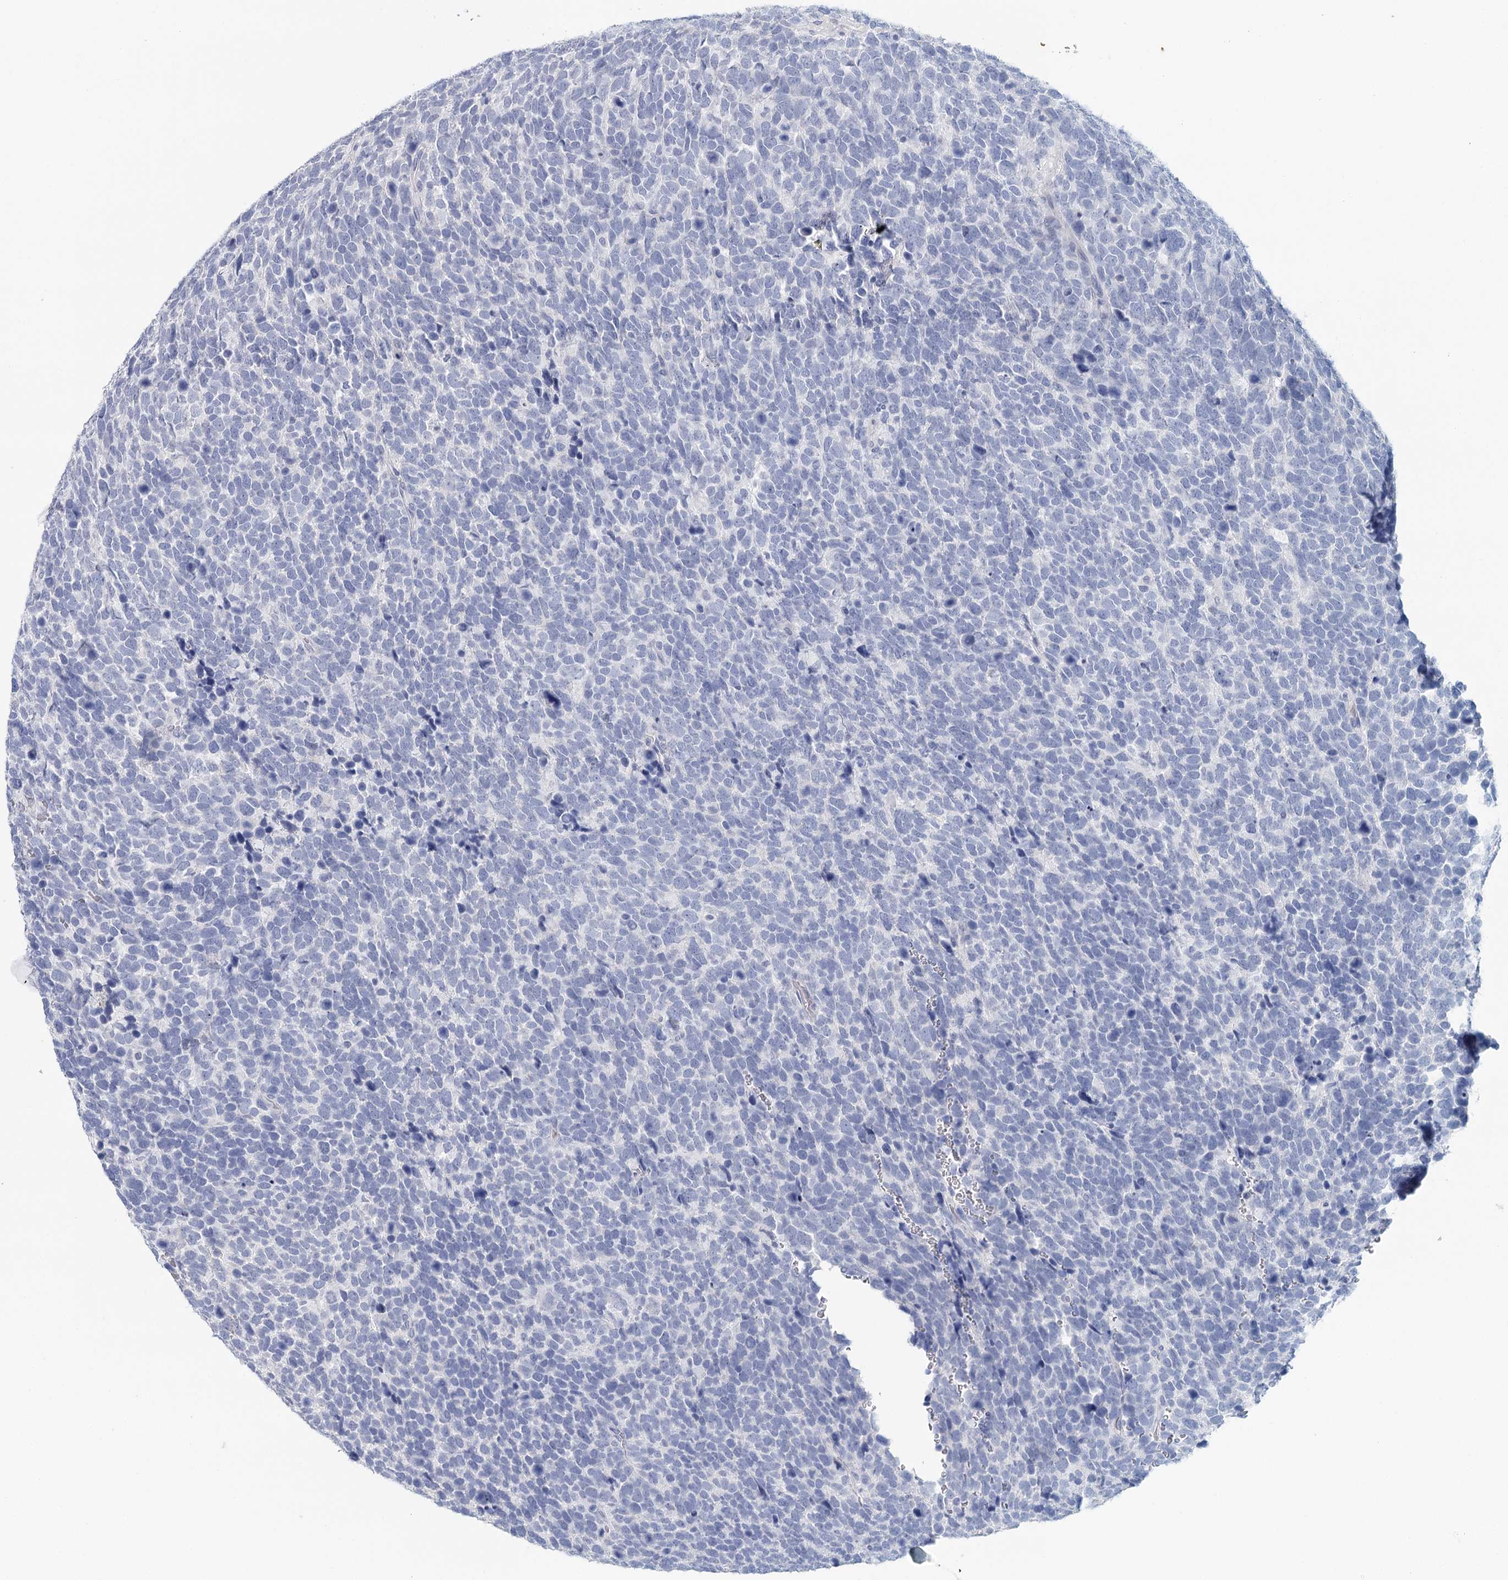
{"staining": {"intensity": "negative", "quantity": "none", "location": "none"}, "tissue": "urothelial cancer", "cell_type": "Tumor cells", "image_type": "cancer", "snomed": [{"axis": "morphology", "description": "Urothelial carcinoma, High grade"}, {"axis": "topography", "description": "Urinary bladder"}], "caption": "Tumor cells show no significant protein expression in urothelial carcinoma (high-grade).", "gene": "HSPA4L", "patient": {"sex": "female", "age": 82}}